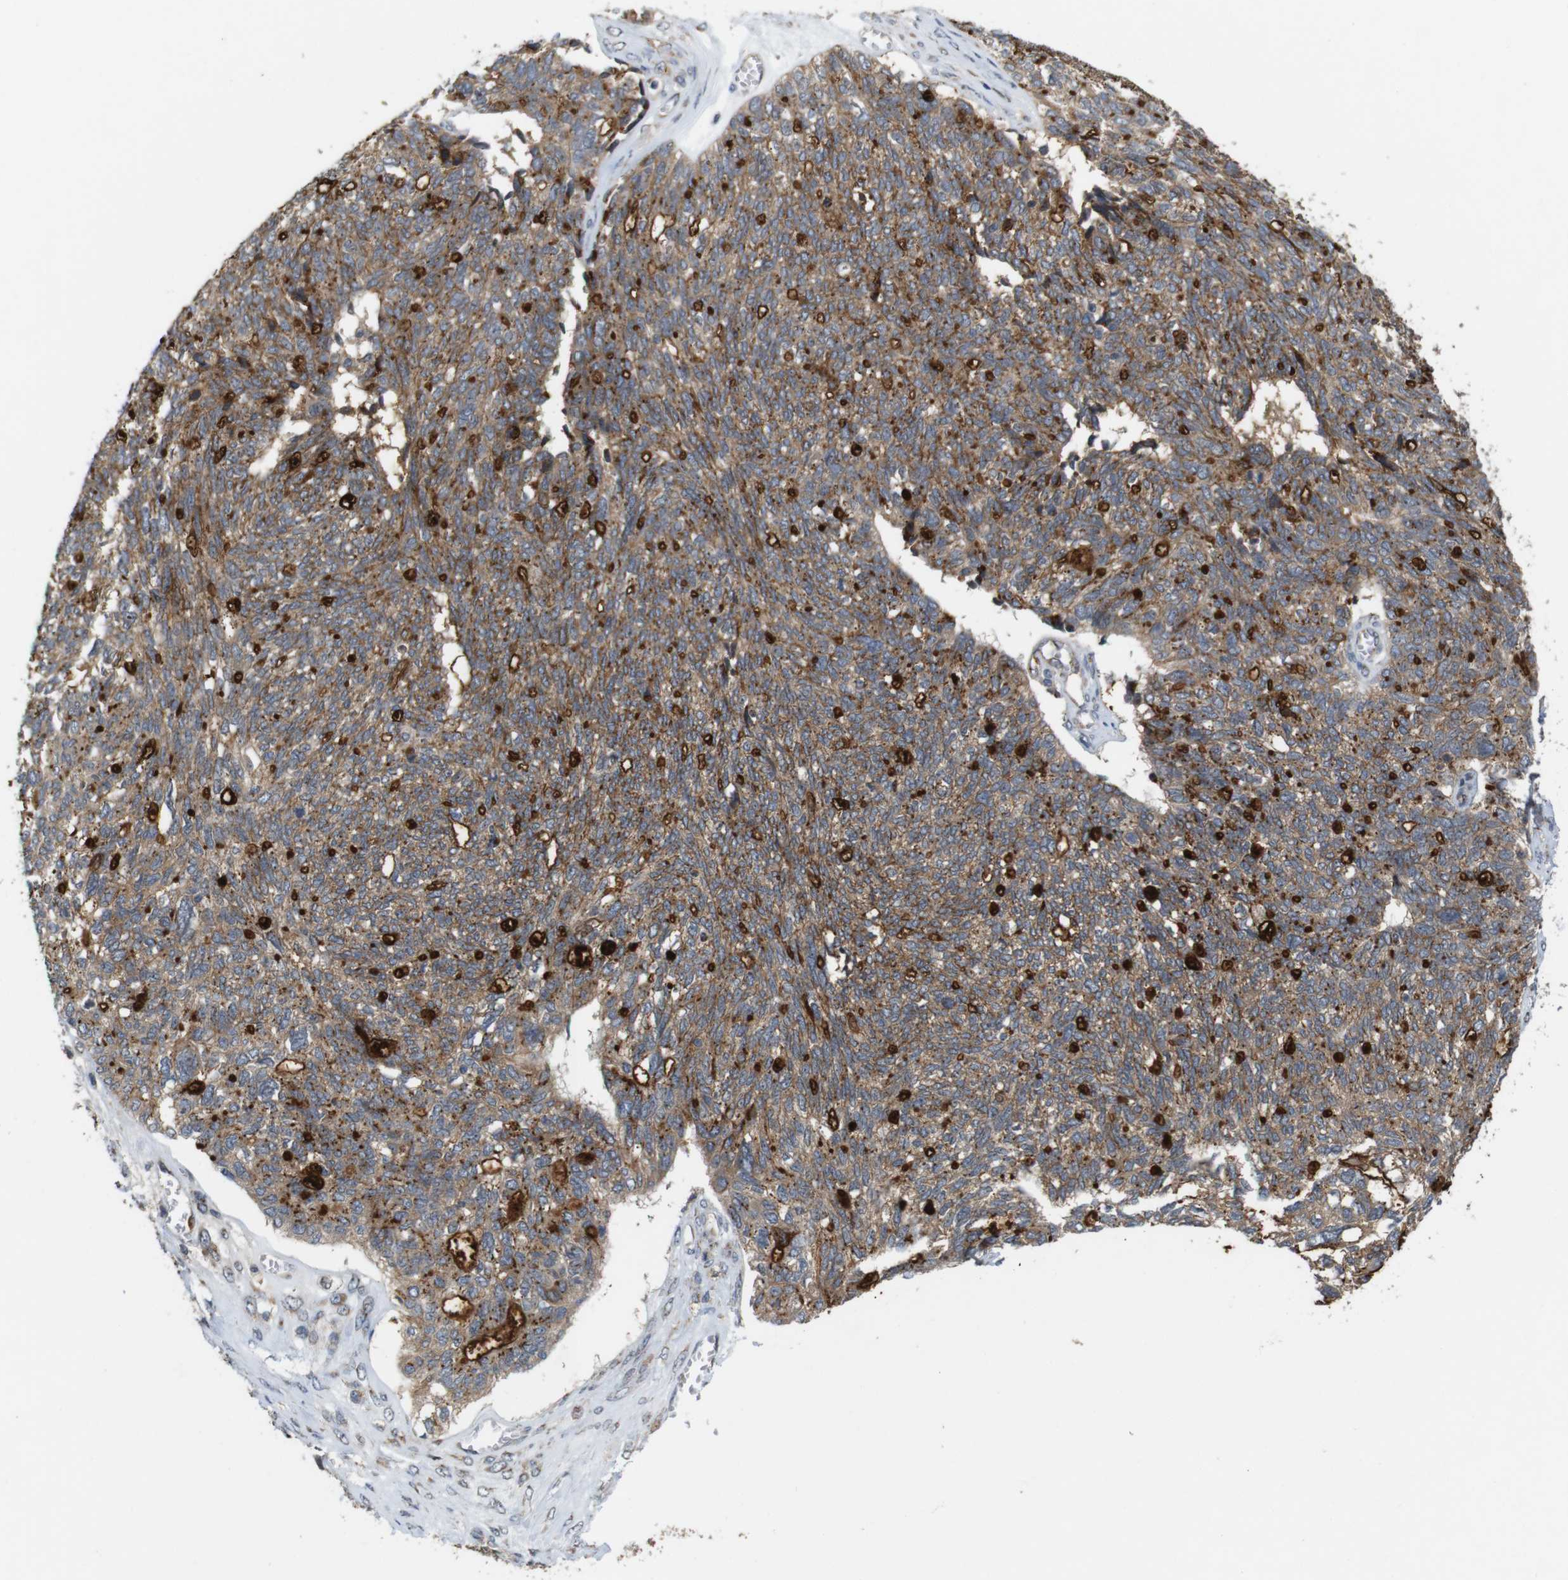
{"staining": {"intensity": "moderate", "quantity": ">75%", "location": "cytoplasmic/membranous"}, "tissue": "ovarian cancer", "cell_type": "Tumor cells", "image_type": "cancer", "snomed": [{"axis": "morphology", "description": "Cystadenocarcinoma, serous, NOS"}, {"axis": "topography", "description": "Ovary"}], "caption": "A photomicrograph of ovarian cancer (serous cystadenocarcinoma) stained for a protein shows moderate cytoplasmic/membranous brown staining in tumor cells.", "gene": "EFCAB14", "patient": {"sex": "female", "age": 79}}